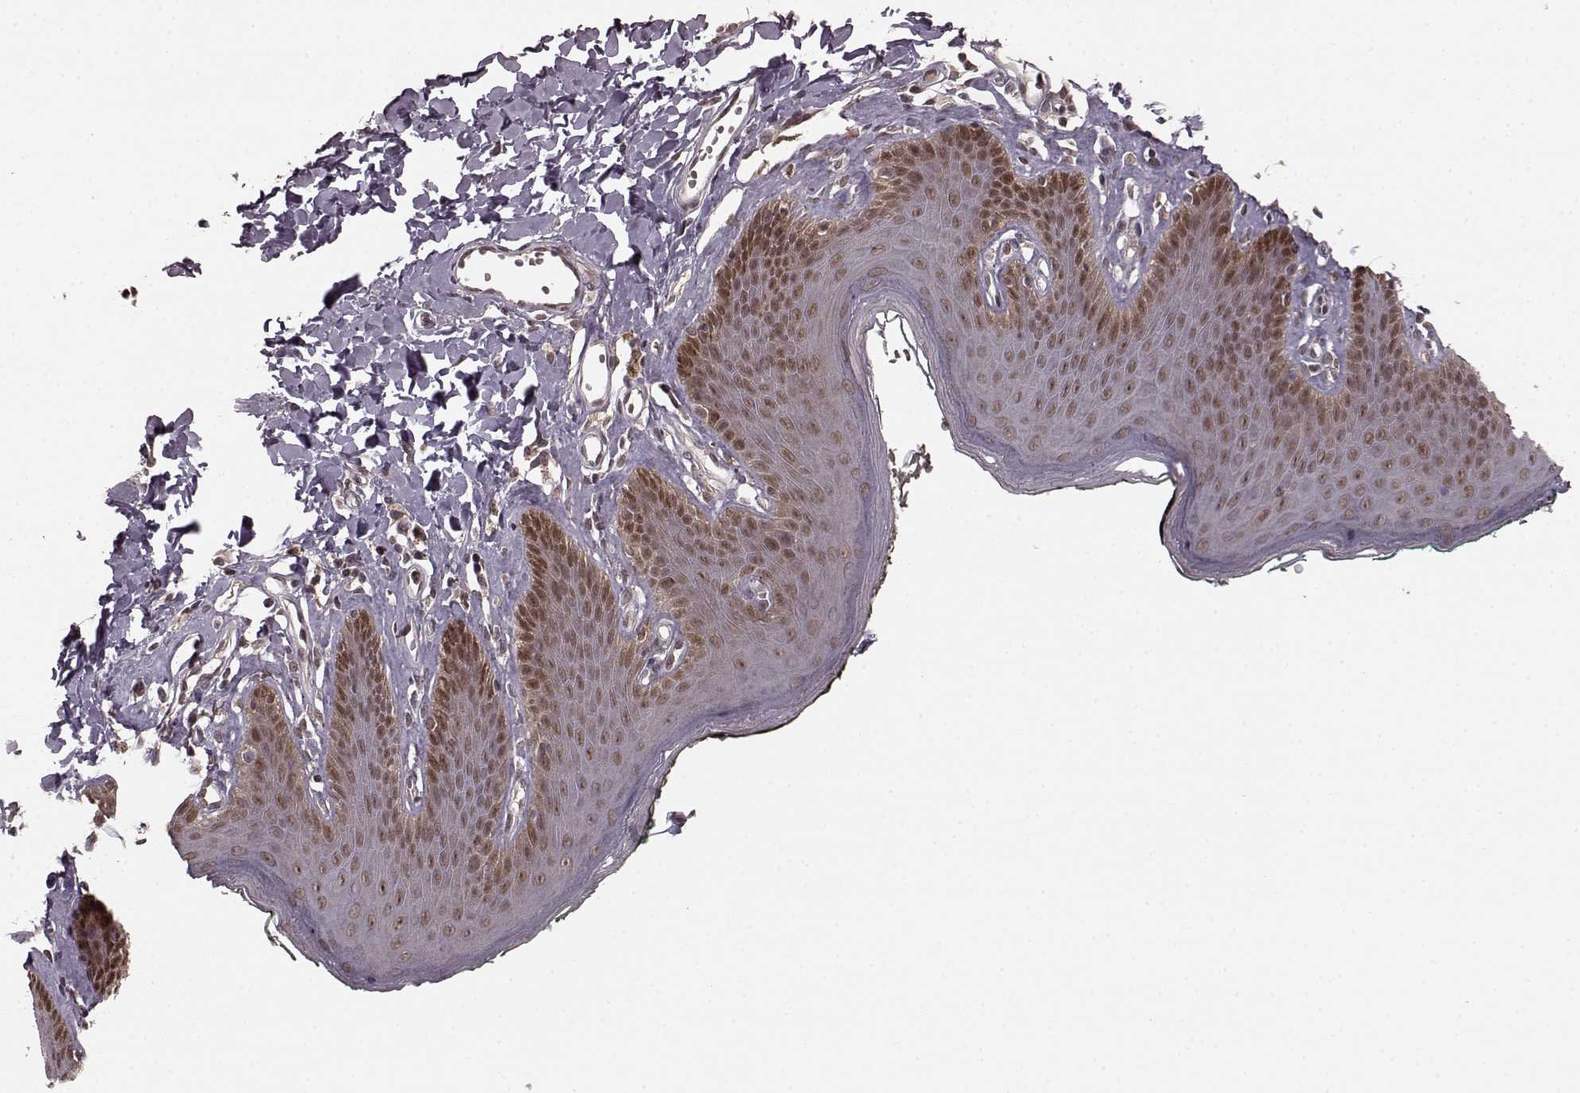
{"staining": {"intensity": "moderate", "quantity": ">75%", "location": "cytoplasmic/membranous,nuclear"}, "tissue": "skin", "cell_type": "Epidermal cells", "image_type": "normal", "snomed": [{"axis": "morphology", "description": "Normal tissue, NOS"}, {"axis": "topography", "description": "Vulva"}, {"axis": "topography", "description": "Peripheral nerve tissue"}], "caption": "Epidermal cells exhibit moderate cytoplasmic/membranous,nuclear expression in approximately >75% of cells in unremarkable skin.", "gene": "GSS", "patient": {"sex": "female", "age": 66}}